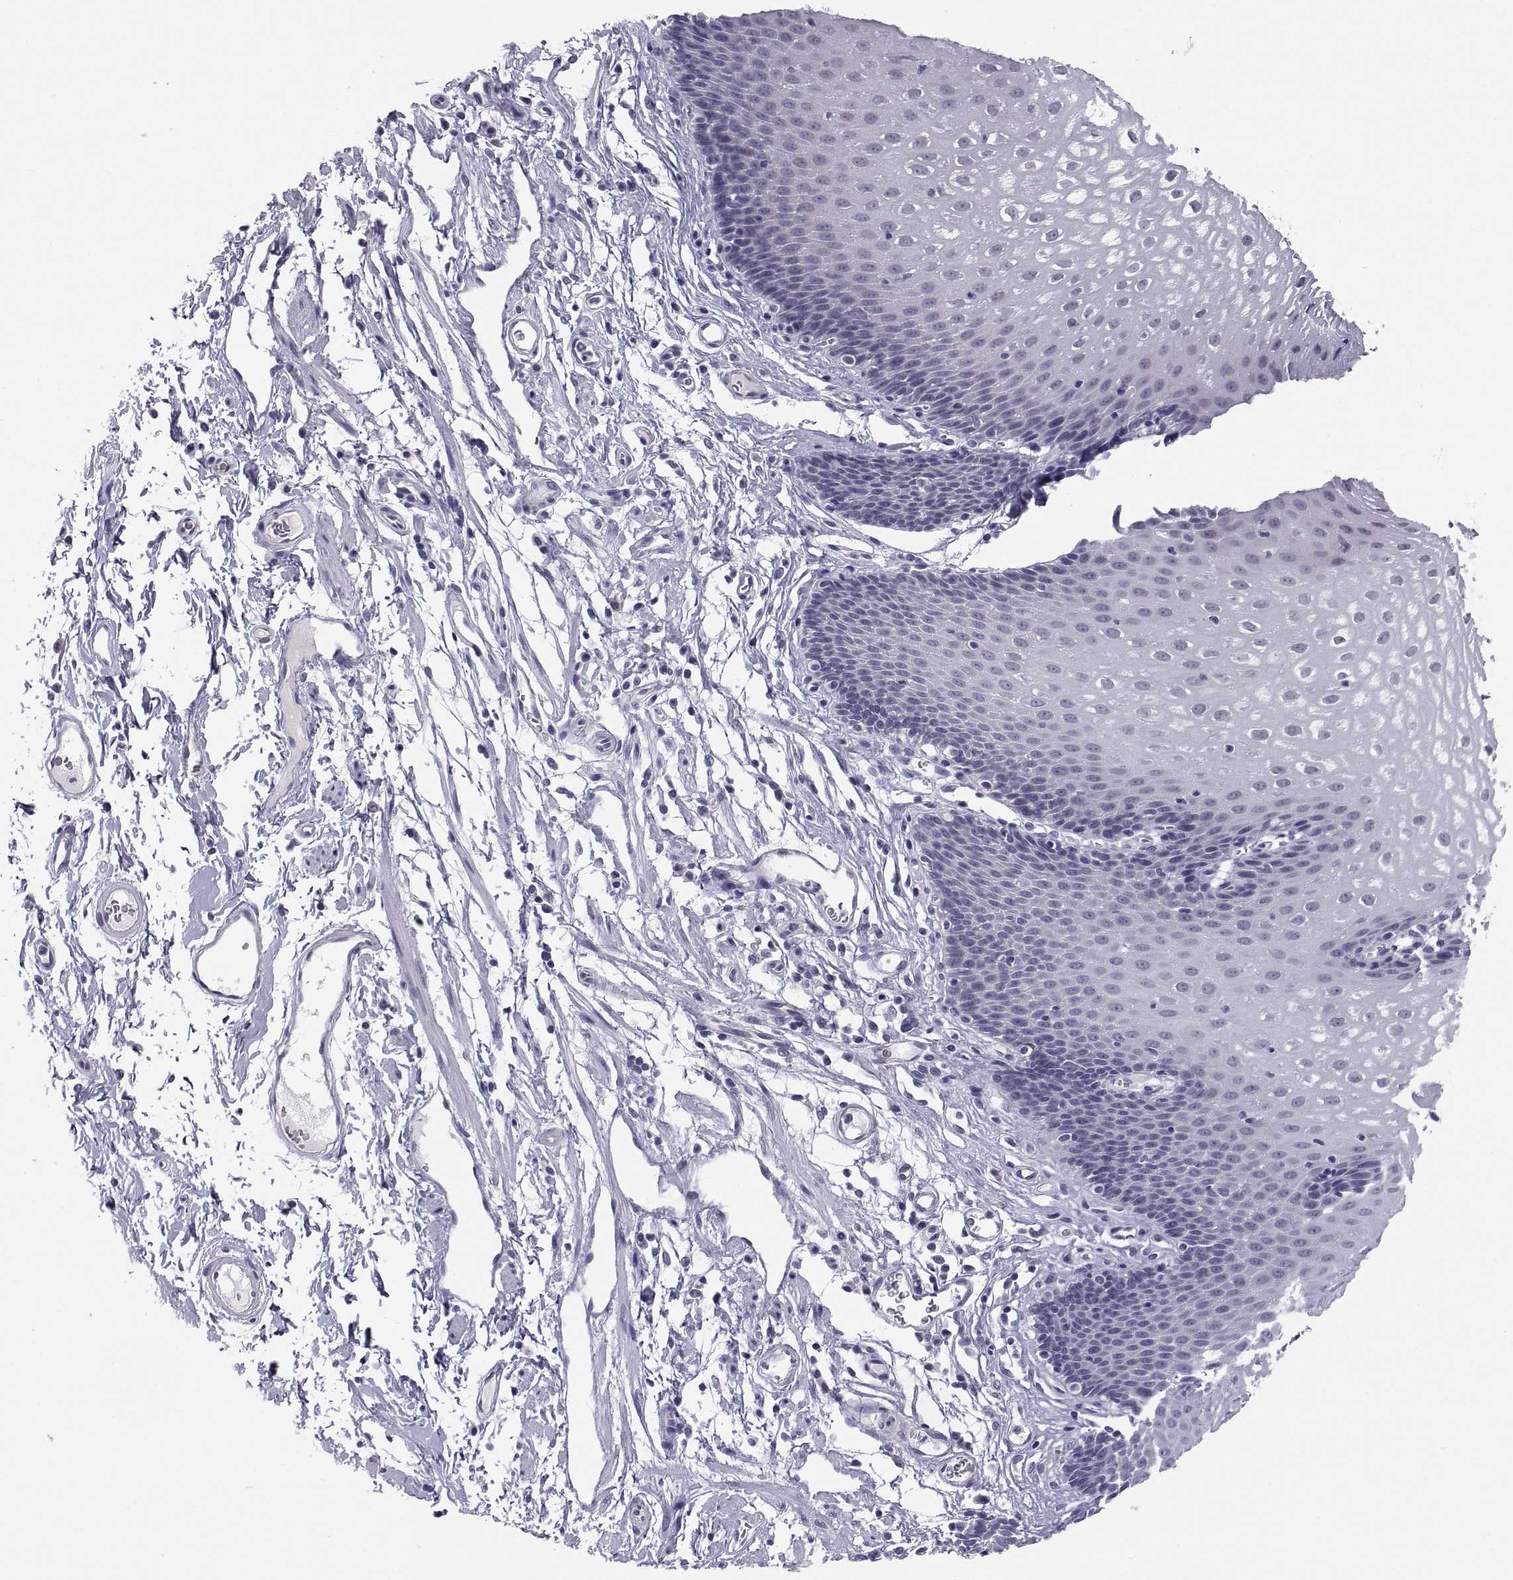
{"staining": {"intensity": "negative", "quantity": "none", "location": "none"}, "tissue": "esophagus", "cell_type": "Squamous epithelial cells", "image_type": "normal", "snomed": [{"axis": "morphology", "description": "Normal tissue, NOS"}, {"axis": "topography", "description": "Esophagus"}], "caption": "The immunohistochemistry histopathology image has no significant positivity in squamous epithelial cells of esophagus.", "gene": "TEX13A", "patient": {"sex": "male", "age": 72}}